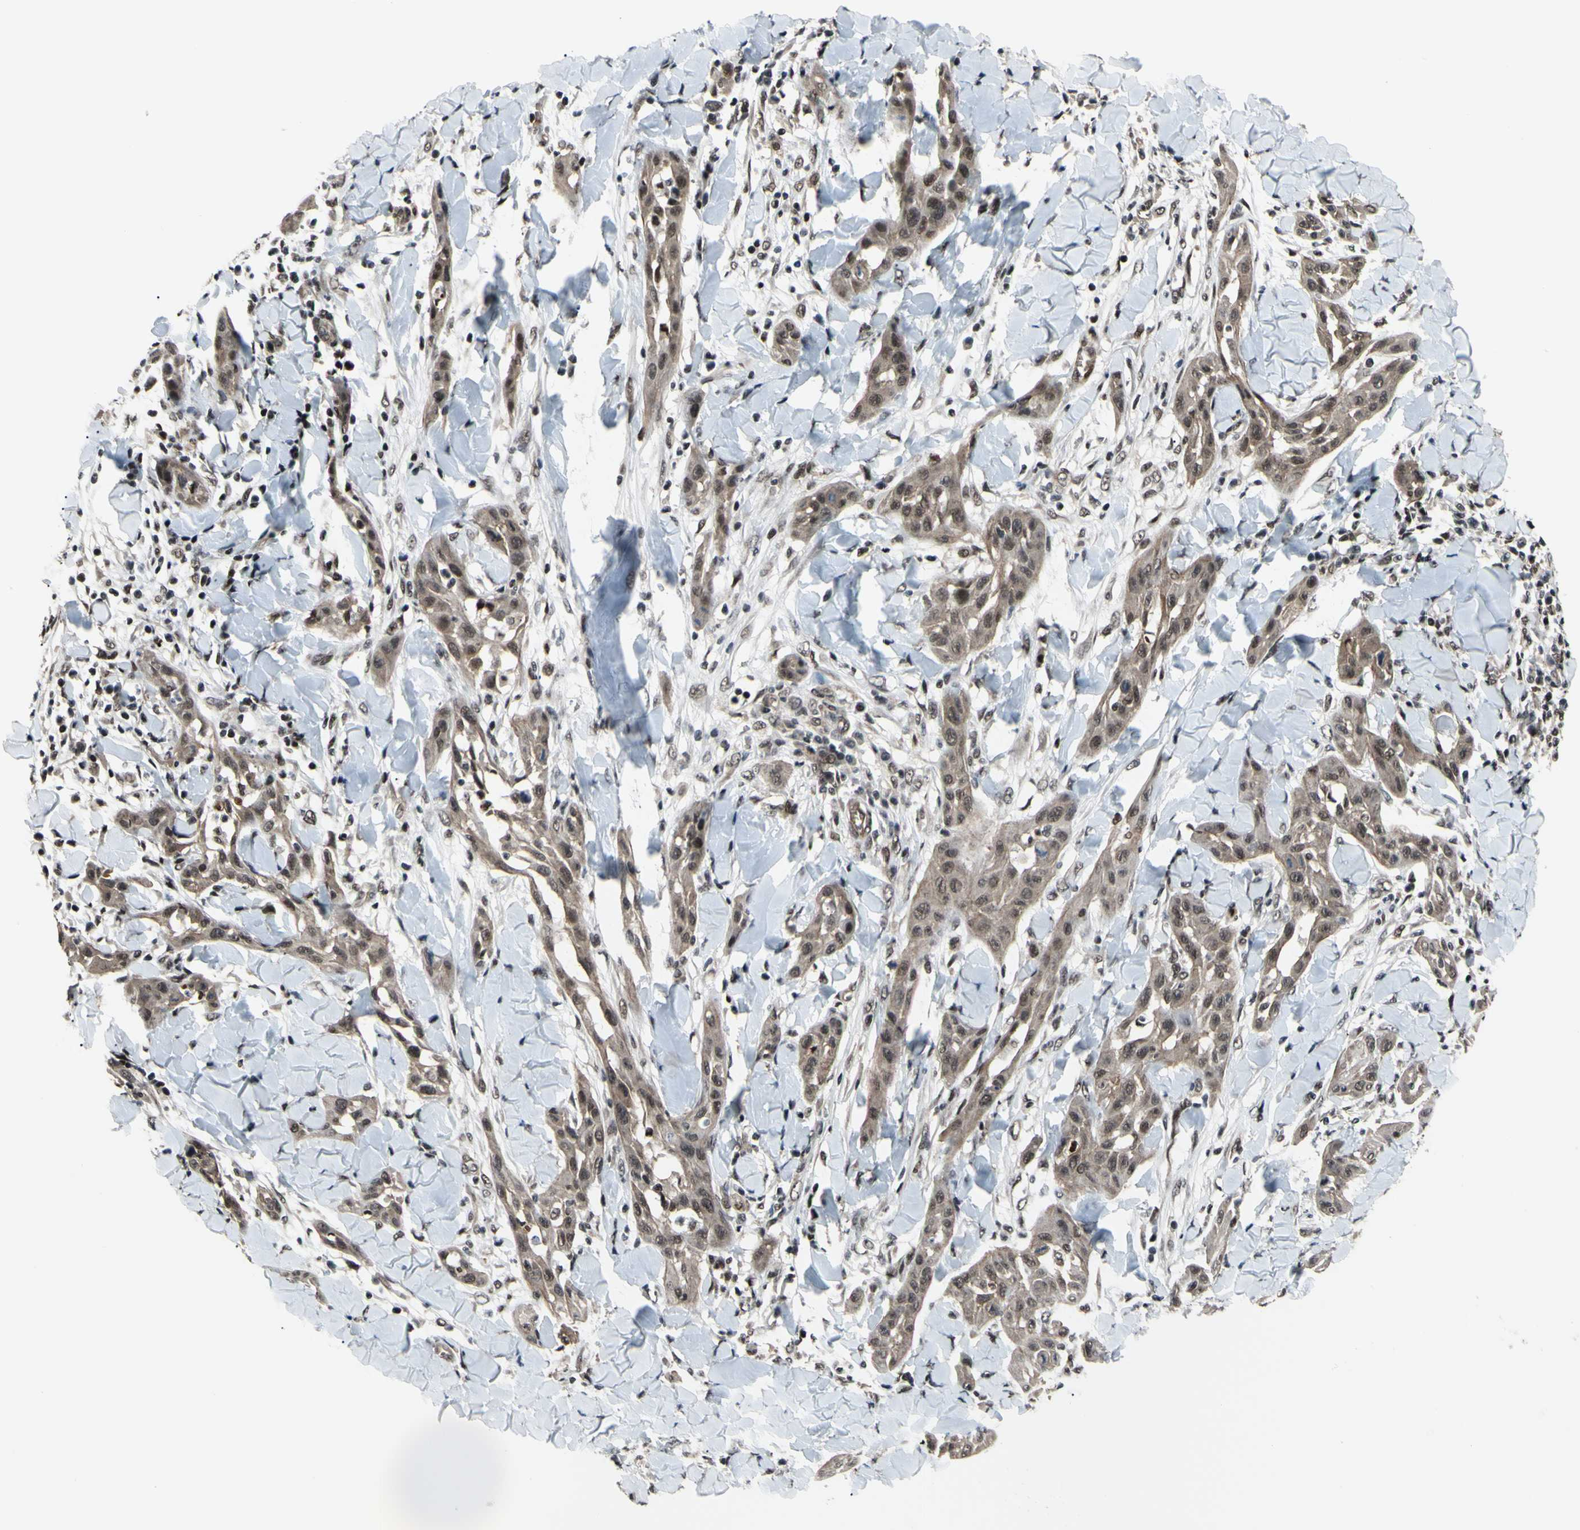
{"staining": {"intensity": "moderate", "quantity": ">75%", "location": "cytoplasmic/membranous,nuclear"}, "tissue": "skin cancer", "cell_type": "Tumor cells", "image_type": "cancer", "snomed": [{"axis": "morphology", "description": "Squamous cell carcinoma, NOS"}, {"axis": "topography", "description": "Skin"}], "caption": "Immunohistochemistry histopathology image of skin squamous cell carcinoma stained for a protein (brown), which displays medium levels of moderate cytoplasmic/membranous and nuclear staining in approximately >75% of tumor cells.", "gene": "THAP12", "patient": {"sex": "male", "age": 24}}